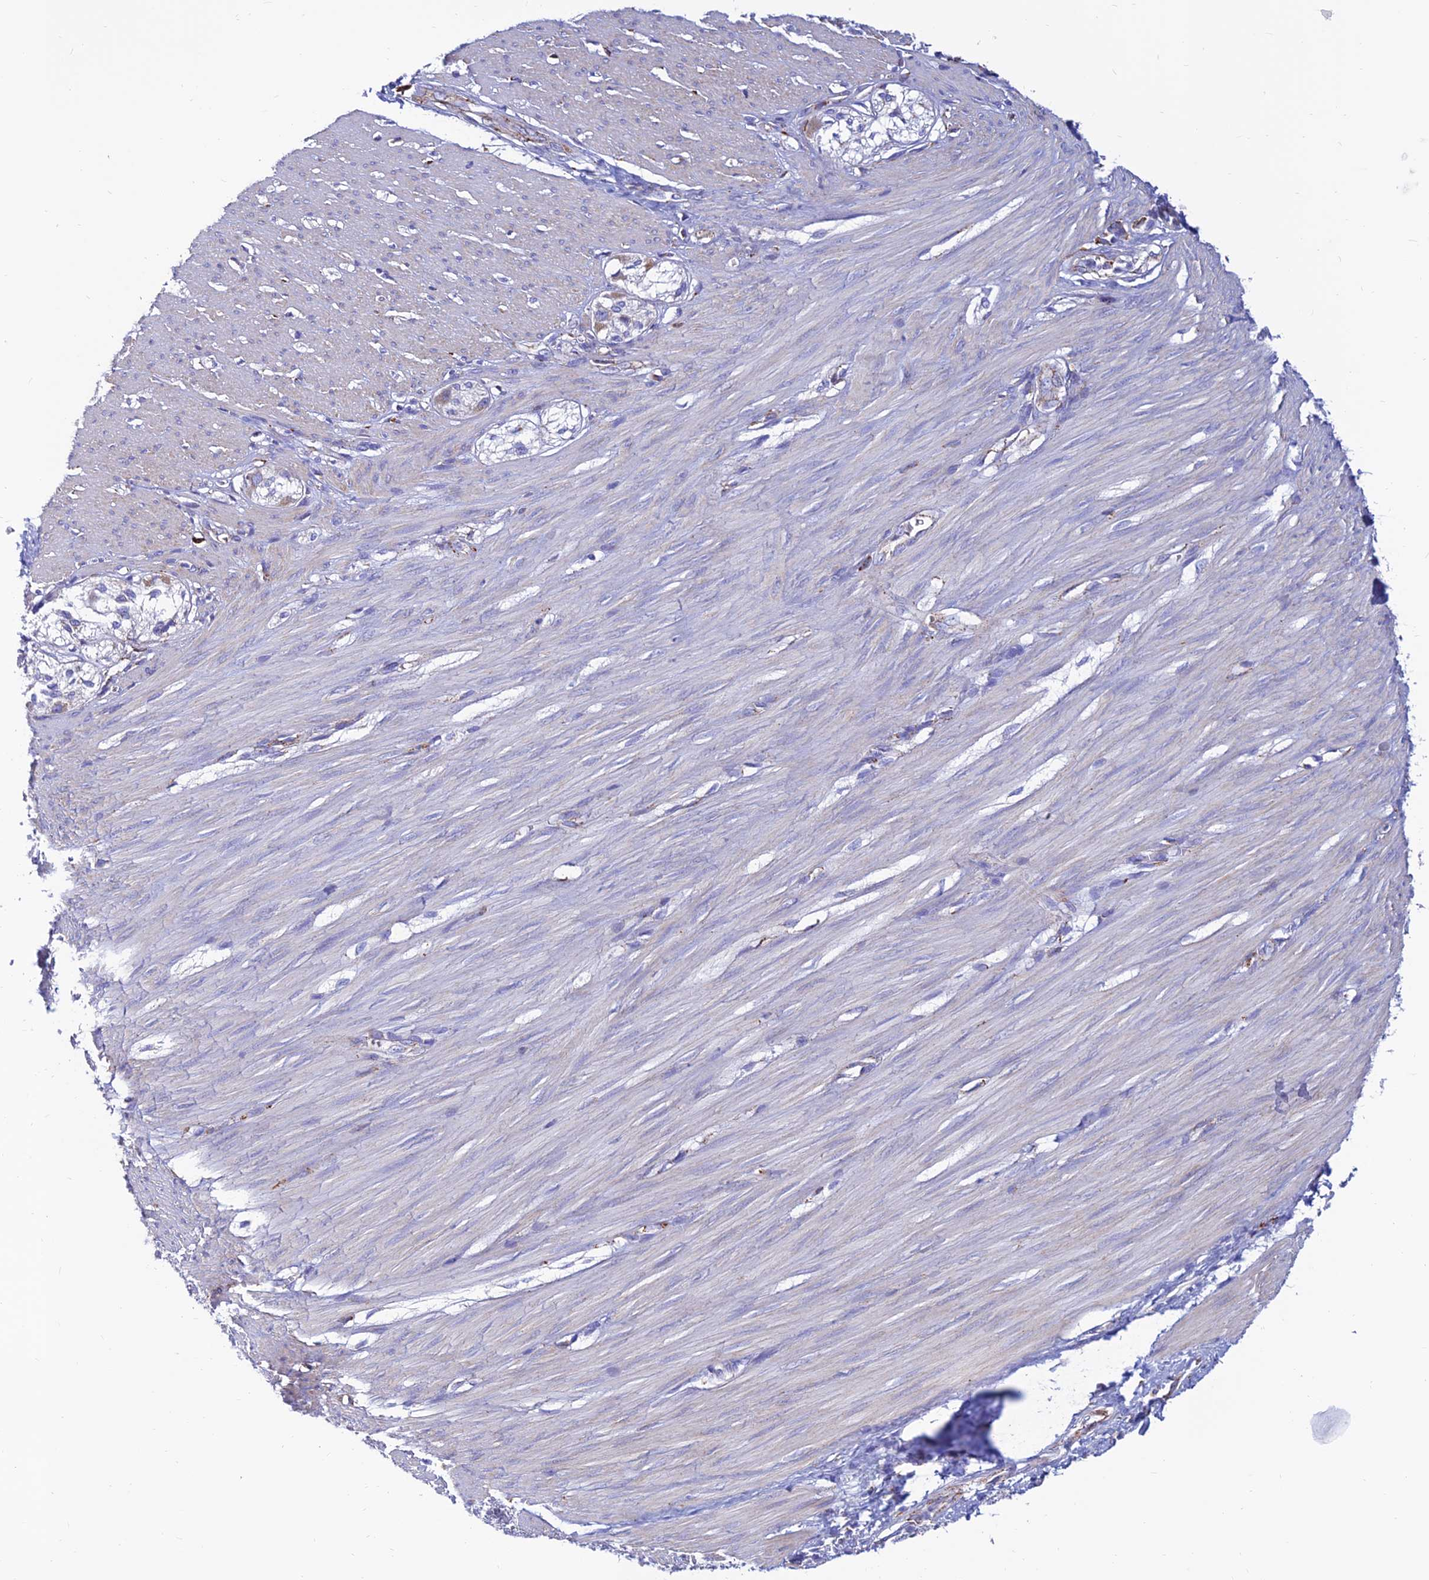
{"staining": {"intensity": "moderate", "quantity": "<25%", "location": "cytoplasmic/membranous"}, "tissue": "smooth muscle", "cell_type": "Smooth muscle cells", "image_type": "normal", "snomed": [{"axis": "morphology", "description": "Normal tissue, NOS"}, {"axis": "morphology", "description": "Adenocarcinoma, NOS"}, {"axis": "topography", "description": "Colon"}, {"axis": "topography", "description": "Peripheral nerve tissue"}], "caption": "This is an image of IHC staining of benign smooth muscle, which shows moderate positivity in the cytoplasmic/membranous of smooth muscle cells.", "gene": "SPNS1", "patient": {"sex": "male", "age": 14}}